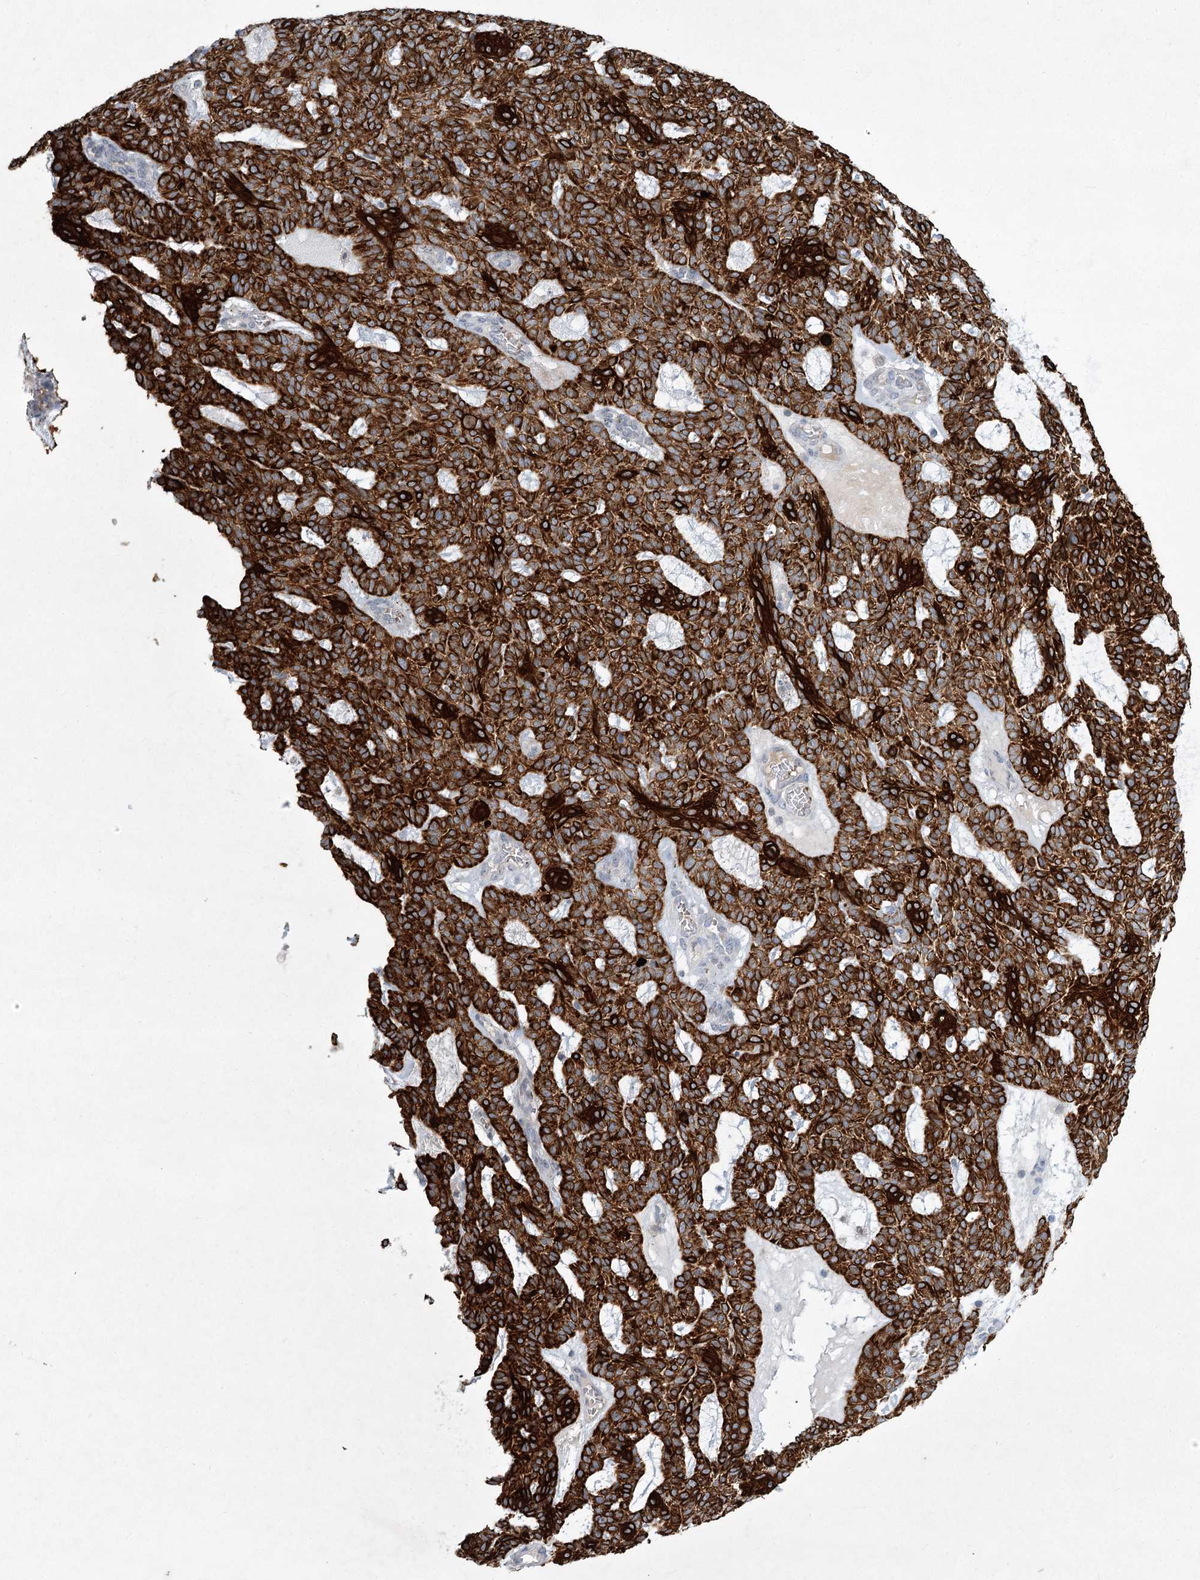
{"staining": {"intensity": "strong", "quantity": ">75%", "location": "cytoplasmic/membranous"}, "tissue": "skin cancer", "cell_type": "Tumor cells", "image_type": "cancer", "snomed": [{"axis": "morphology", "description": "Squamous cell carcinoma, NOS"}, {"axis": "topography", "description": "Skin"}], "caption": "Immunohistochemical staining of human squamous cell carcinoma (skin) displays high levels of strong cytoplasmic/membranous protein expression in about >75% of tumor cells. The staining was performed using DAB (3,3'-diaminobenzidine) to visualize the protein expression in brown, while the nuclei were stained in blue with hematoxylin (Magnification: 20x).", "gene": "ABITRAM", "patient": {"sex": "female", "age": 90}}